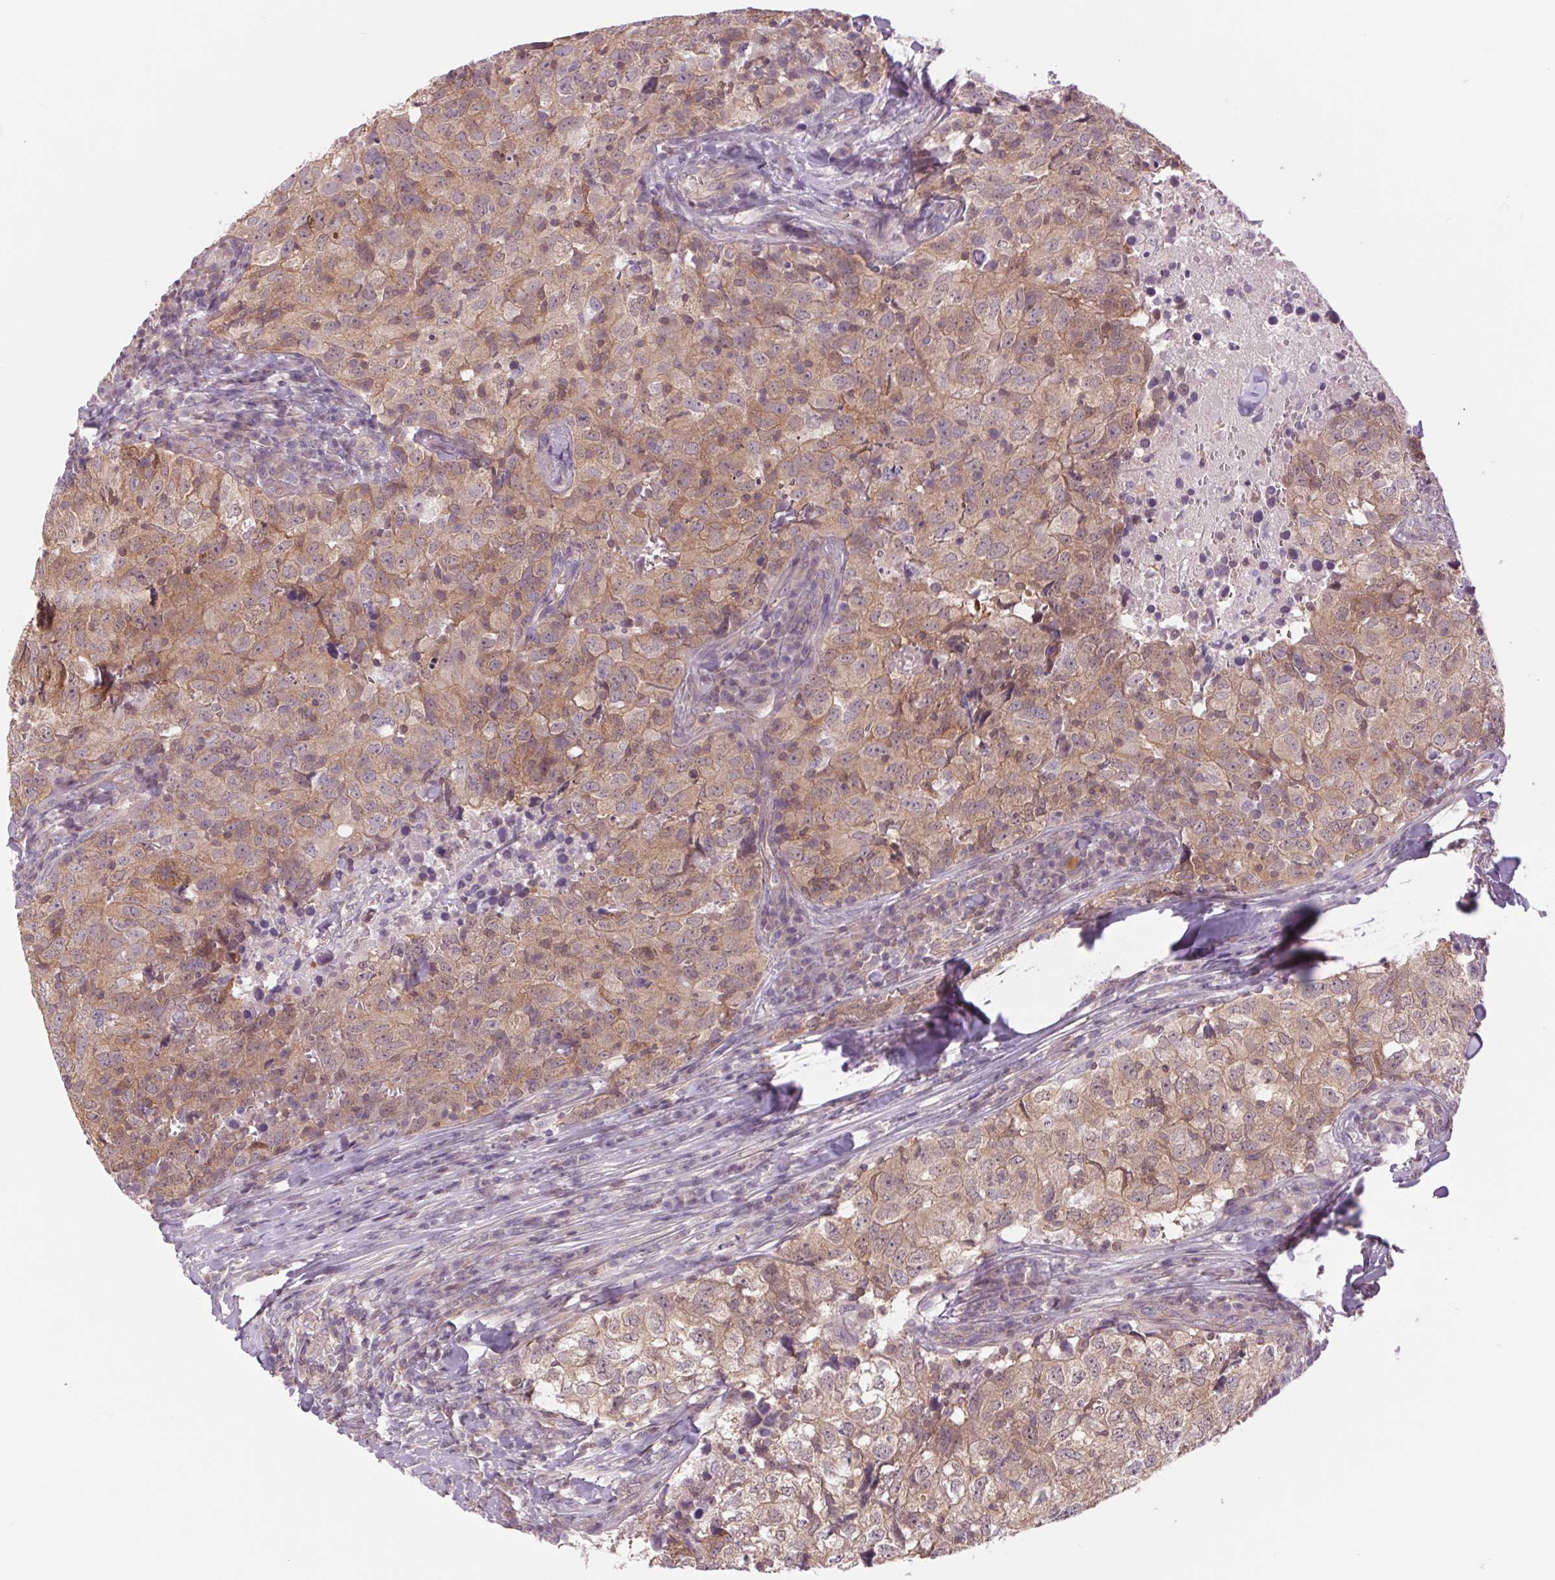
{"staining": {"intensity": "weak", "quantity": ">75%", "location": "cytoplasmic/membranous"}, "tissue": "breast cancer", "cell_type": "Tumor cells", "image_type": "cancer", "snomed": [{"axis": "morphology", "description": "Duct carcinoma"}, {"axis": "topography", "description": "Breast"}], "caption": "Approximately >75% of tumor cells in human breast cancer demonstrate weak cytoplasmic/membranous protein positivity as visualized by brown immunohistochemical staining.", "gene": "SH3RF2", "patient": {"sex": "female", "age": 30}}